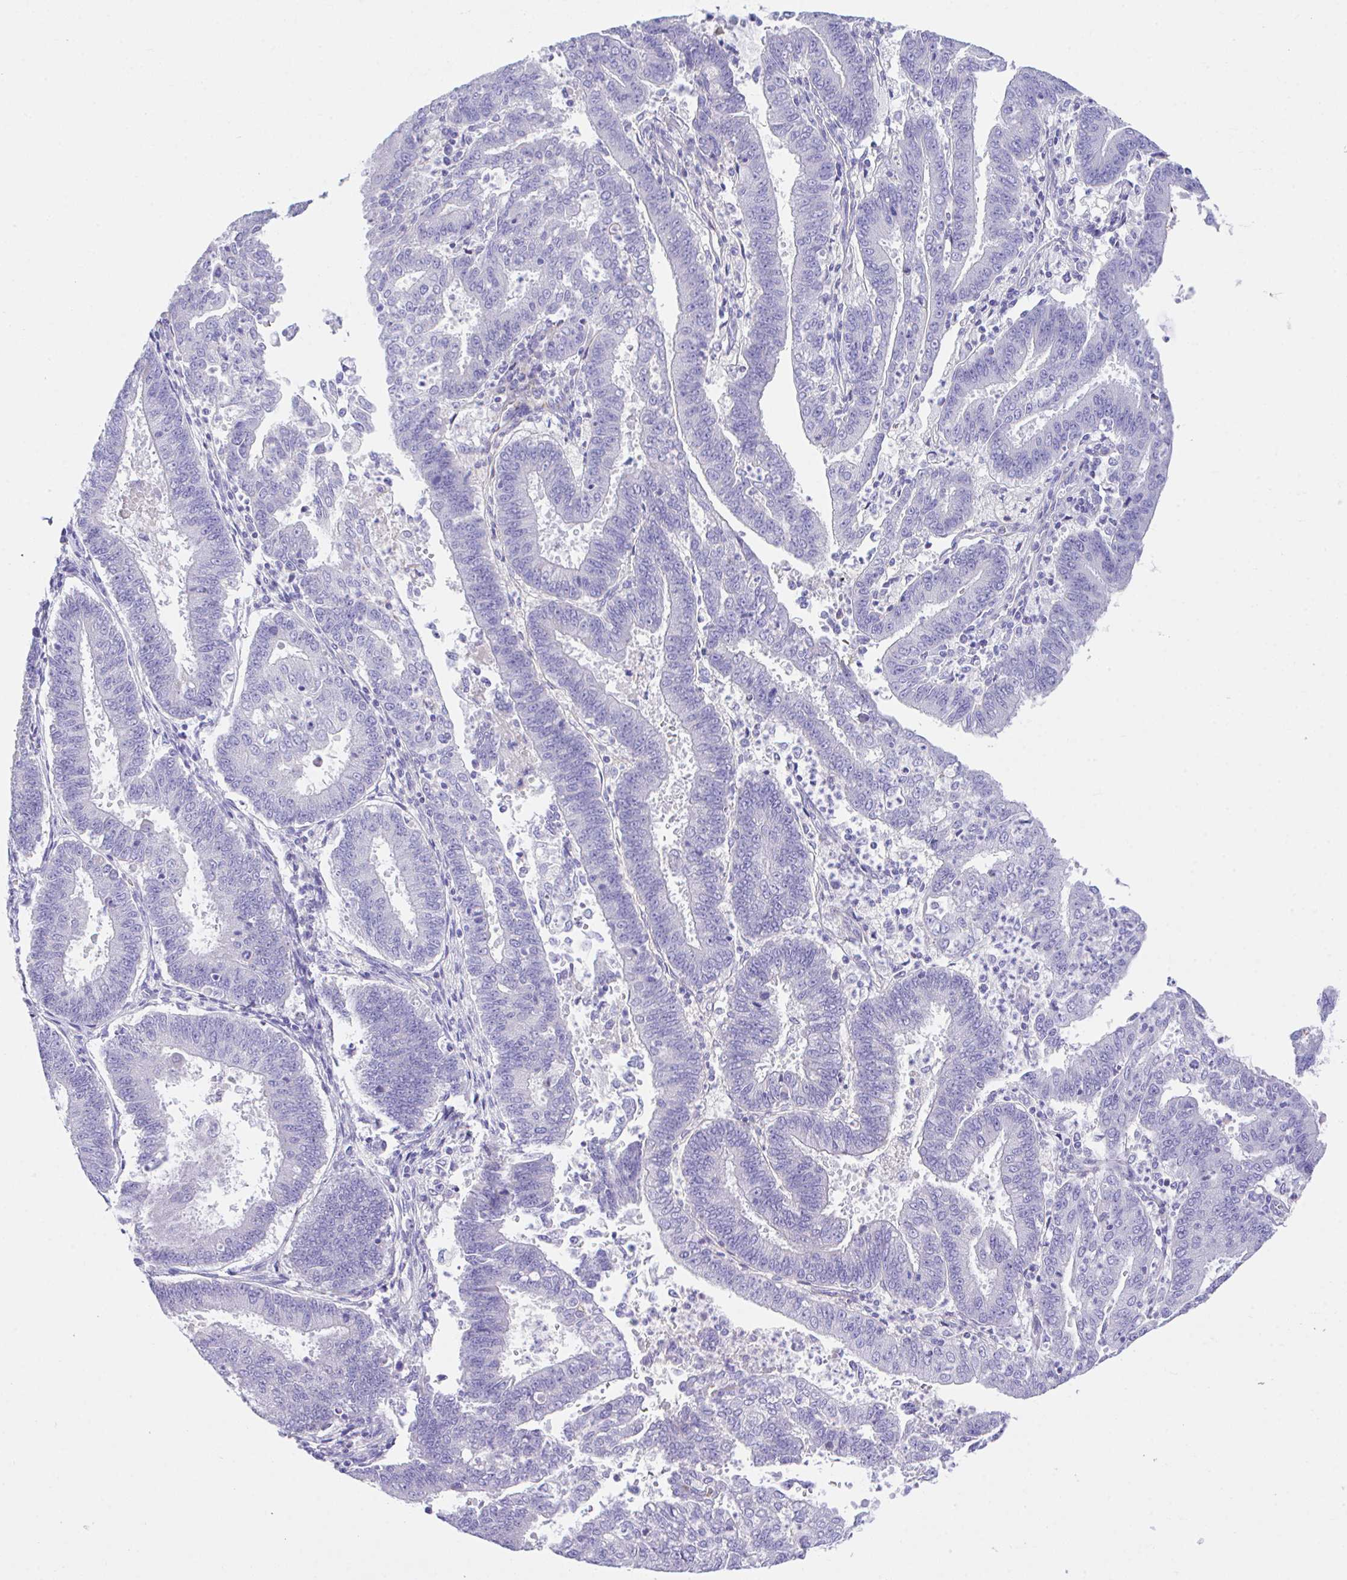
{"staining": {"intensity": "negative", "quantity": "none", "location": "none"}, "tissue": "endometrial cancer", "cell_type": "Tumor cells", "image_type": "cancer", "snomed": [{"axis": "morphology", "description": "Adenocarcinoma, NOS"}, {"axis": "topography", "description": "Endometrium"}], "caption": "Endometrial adenocarcinoma stained for a protein using immunohistochemistry displays no staining tumor cells.", "gene": "SLC16A6", "patient": {"sex": "female", "age": 73}}